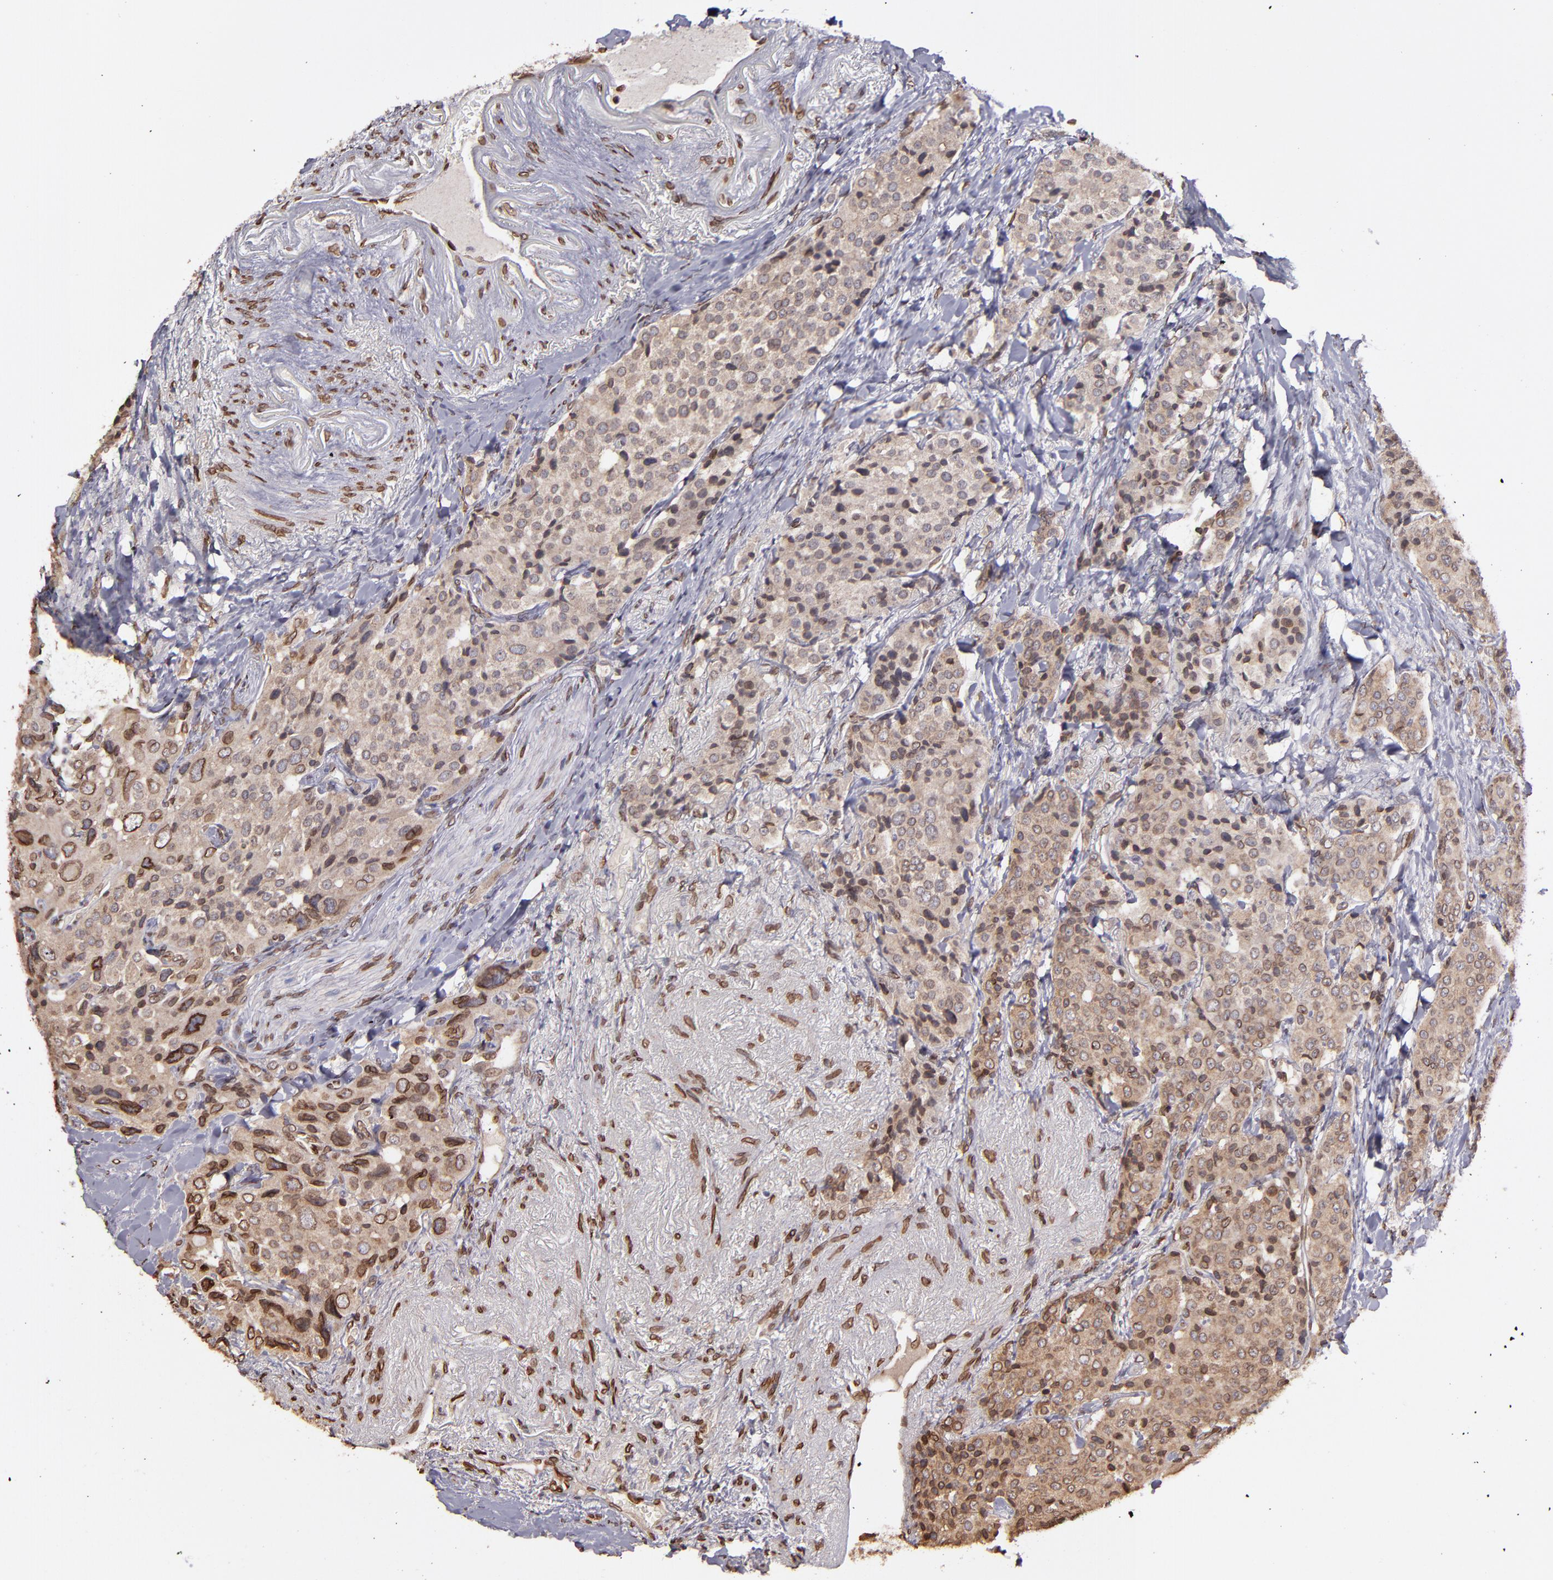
{"staining": {"intensity": "moderate", "quantity": ">75%", "location": "cytoplasmic/membranous,nuclear"}, "tissue": "carcinoid", "cell_type": "Tumor cells", "image_type": "cancer", "snomed": [{"axis": "morphology", "description": "Carcinoid, malignant, NOS"}, {"axis": "topography", "description": "Colon"}], "caption": "Carcinoid stained with a brown dye exhibits moderate cytoplasmic/membranous and nuclear positive positivity in about >75% of tumor cells.", "gene": "PUM3", "patient": {"sex": "female", "age": 61}}